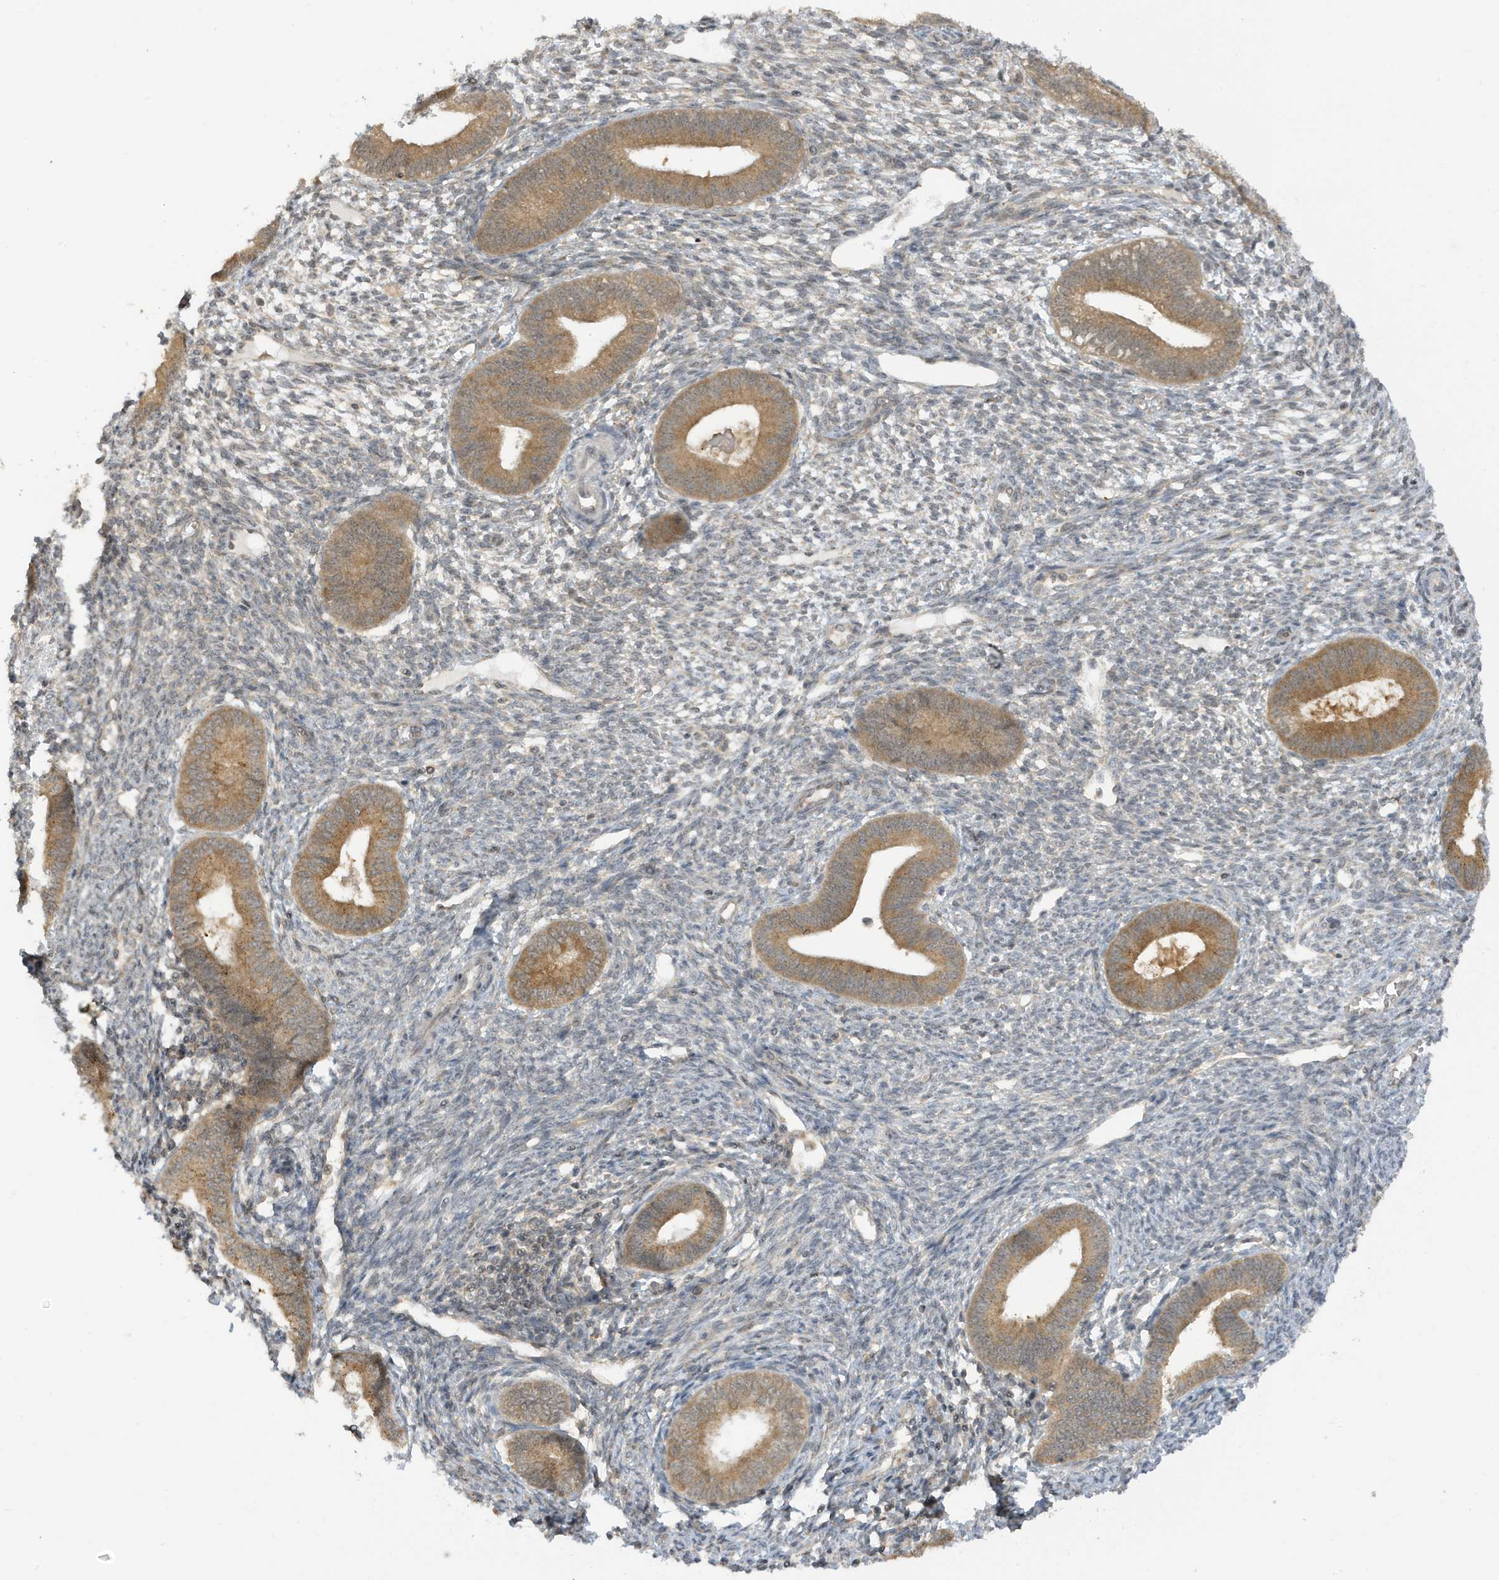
{"staining": {"intensity": "weak", "quantity": "25%-75%", "location": "cytoplasmic/membranous,nuclear"}, "tissue": "endometrium", "cell_type": "Cells in endometrial stroma", "image_type": "normal", "snomed": [{"axis": "morphology", "description": "Normal tissue, NOS"}, {"axis": "topography", "description": "Endometrium"}], "caption": "Protein staining reveals weak cytoplasmic/membranous,nuclear expression in approximately 25%-75% of cells in endometrial stroma in unremarkable endometrium. (DAB (3,3'-diaminobenzidine) = brown stain, brightfield microscopy at high magnification).", "gene": "TAB3", "patient": {"sex": "female", "age": 46}}